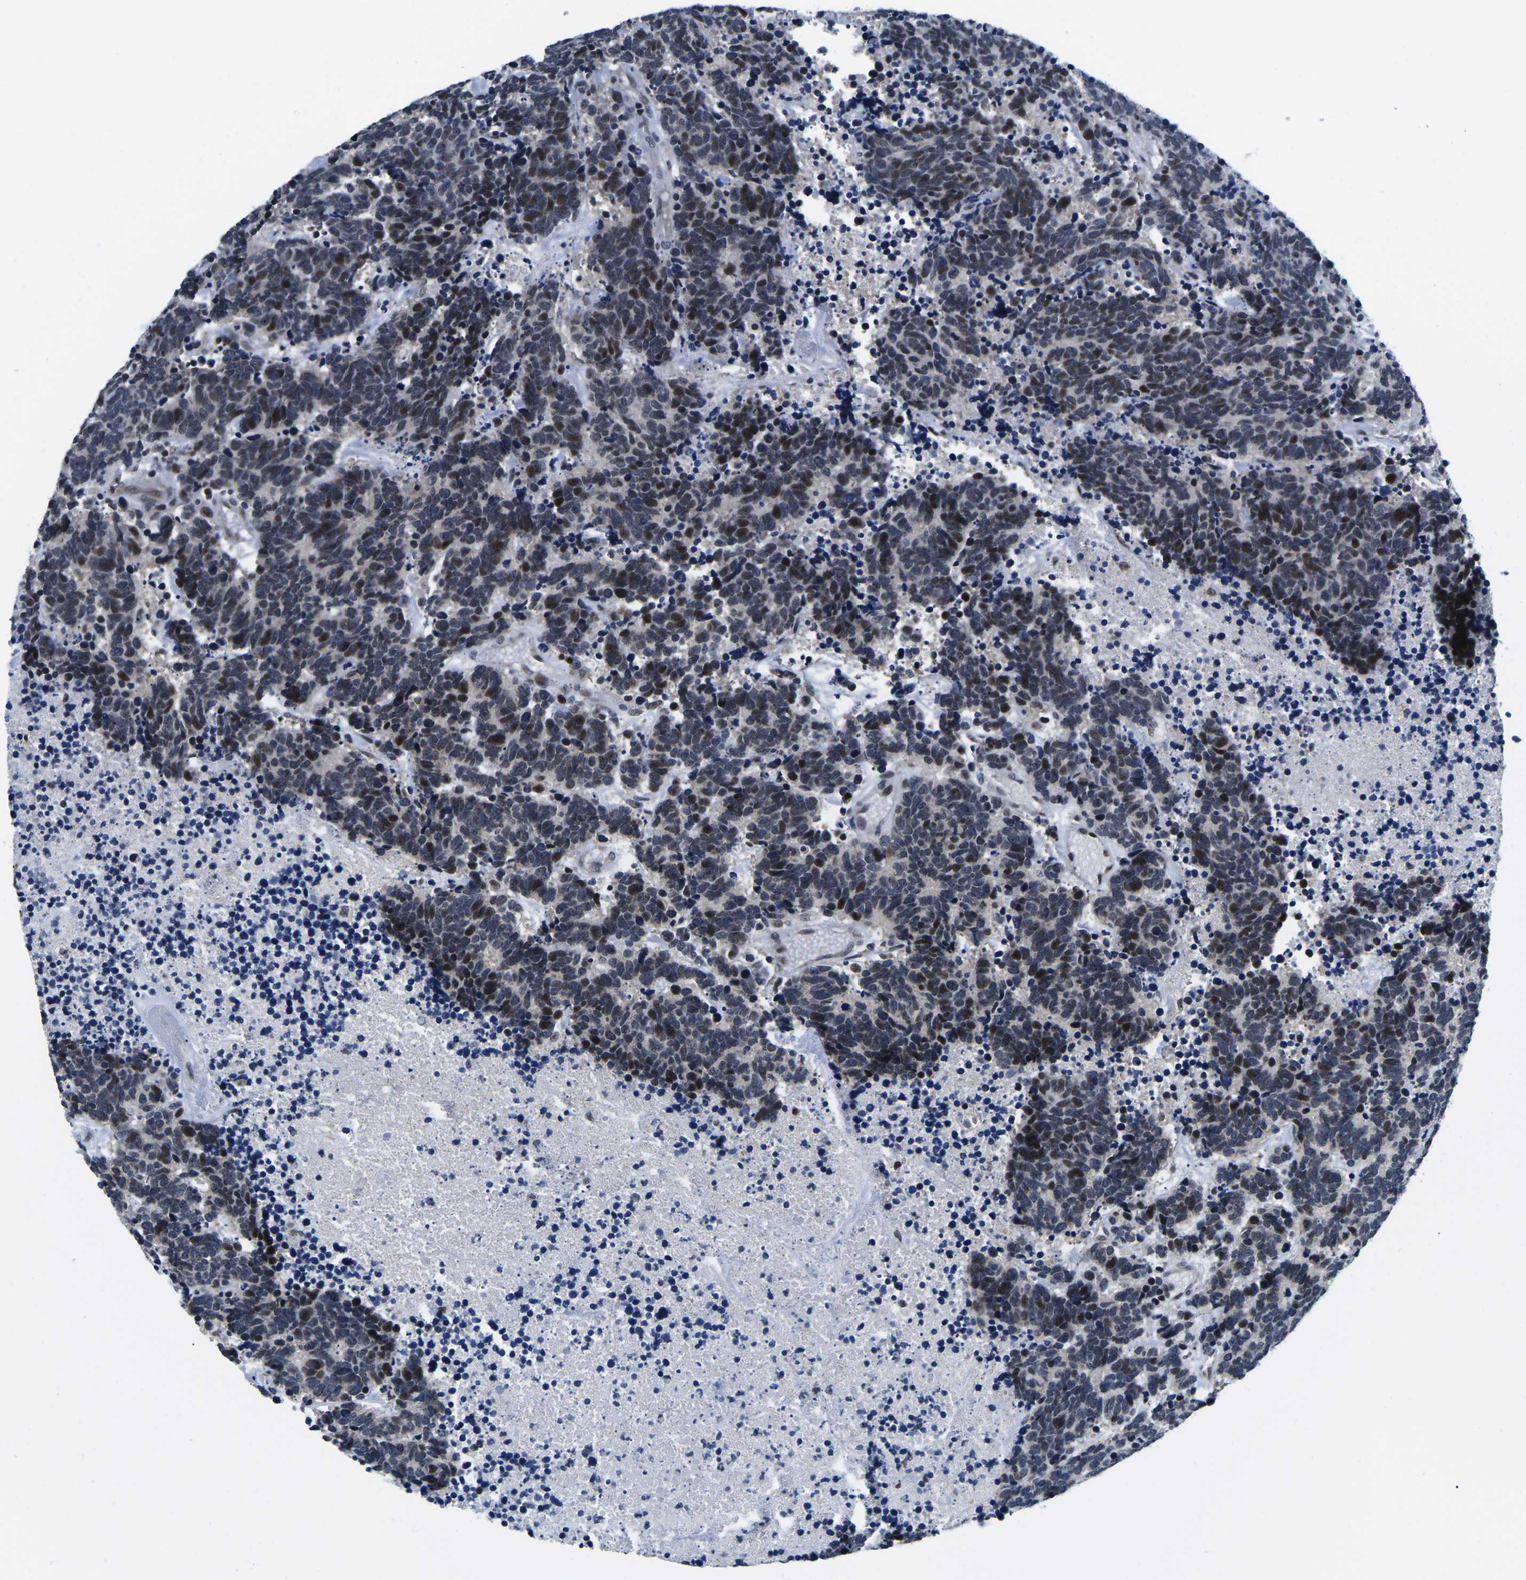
{"staining": {"intensity": "strong", "quantity": "25%-75%", "location": "nuclear"}, "tissue": "carcinoid", "cell_type": "Tumor cells", "image_type": "cancer", "snomed": [{"axis": "morphology", "description": "Carcinoma, NOS"}, {"axis": "morphology", "description": "Carcinoid, malignant, NOS"}, {"axis": "topography", "description": "Urinary bladder"}], "caption": "DAB immunohistochemical staining of human carcinoid exhibits strong nuclear protein staining in approximately 25%-75% of tumor cells. Nuclei are stained in blue.", "gene": "CDC73", "patient": {"sex": "male", "age": 57}}